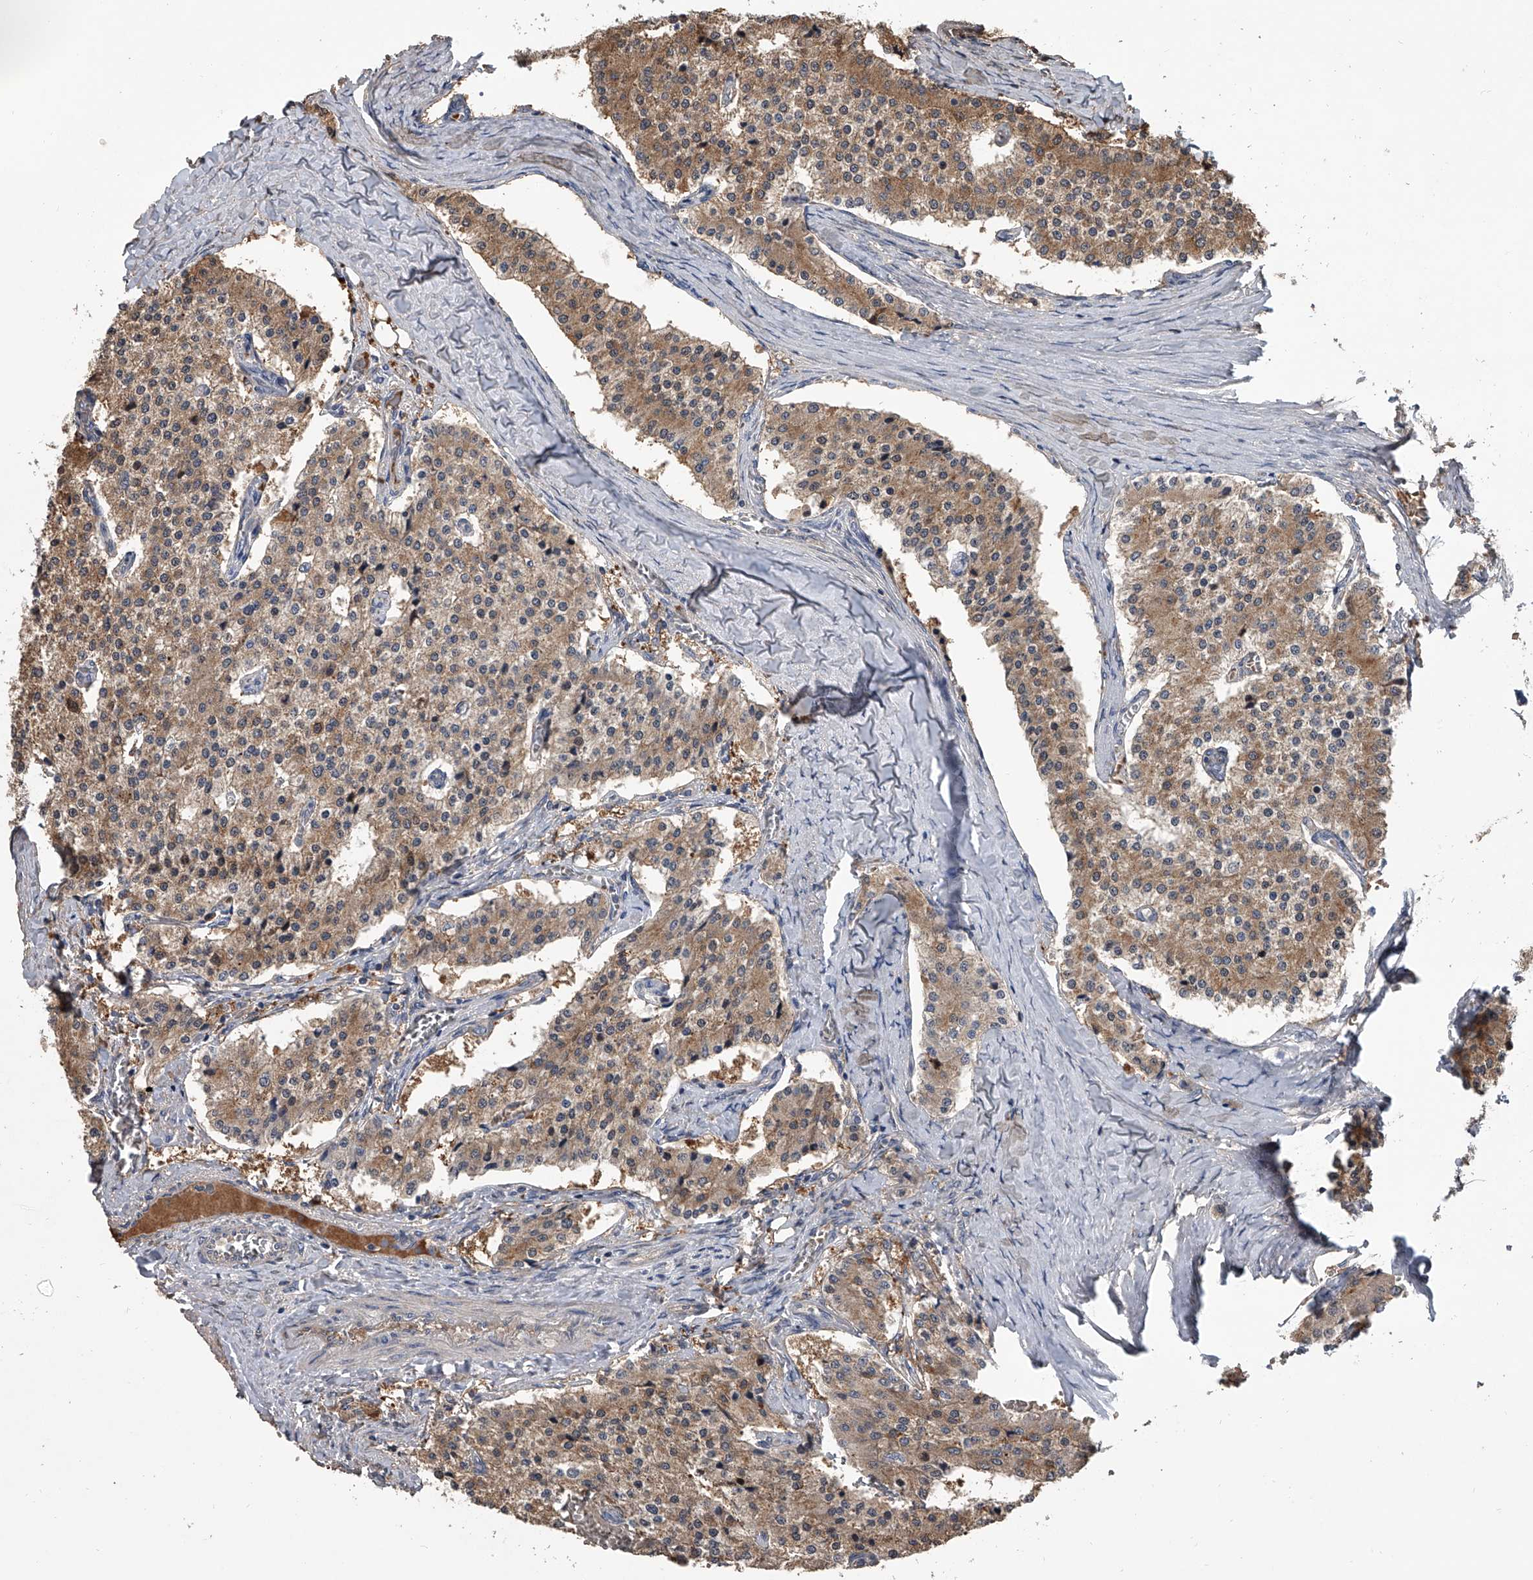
{"staining": {"intensity": "moderate", "quantity": ">75%", "location": "cytoplasmic/membranous"}, "tissue": "carcinoid", "cell_type": "Tumor cells", "image_type": "cancer", "snomed": [{"axis": "morphology", "description": "Carcinoid, malignant, NOS"}, {"axis": "topography", "description": "Colon"}], "caption": "Approximately >75% of tumor cells in human carcinoid (malignant) show moderate cytoplasmic/membranous protein expression as visualized by brown immunohistochemical staining.", "gene": "DOCK9", "patient": {"sex": "female", "age": 52}}